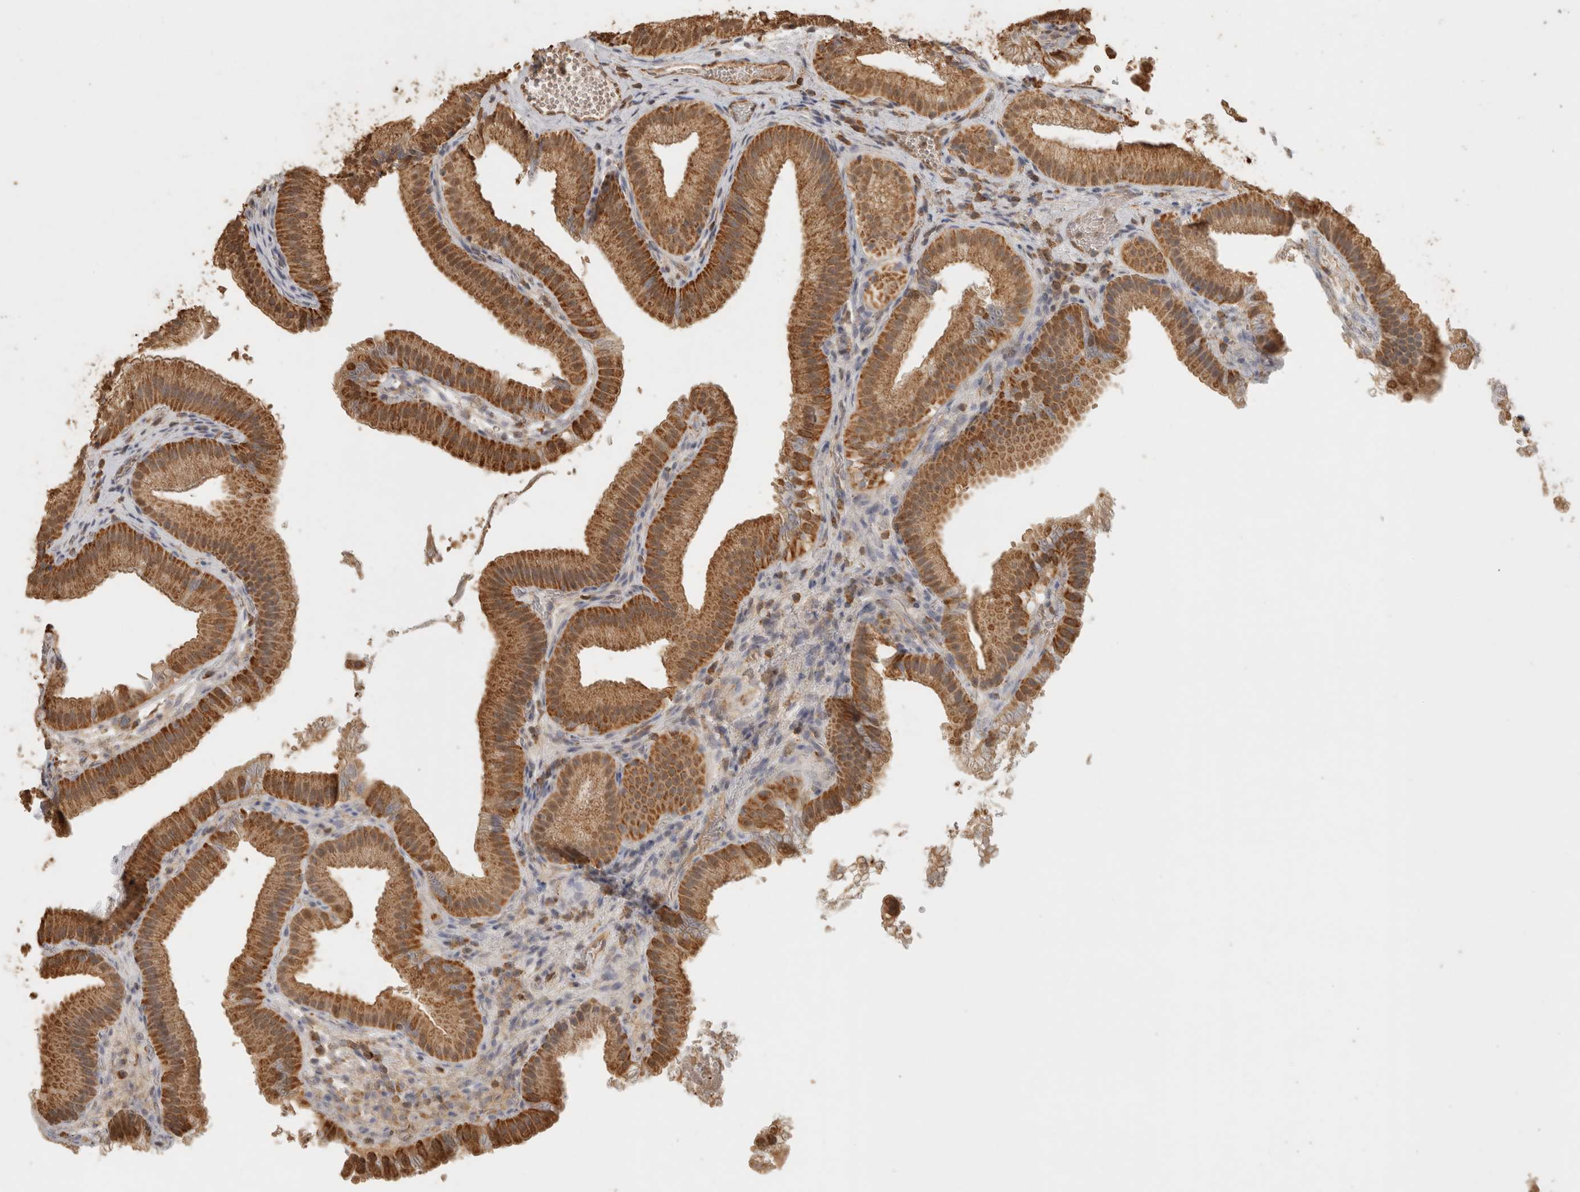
{"staining": {"intensity": "strong", "quantity": ">75%", "location": "cytoplasmic/membranous"}, "tissue": "gallbladder", "cell_type": "Glandular cells", "image_type": "normal", "snomed": [{"axis": "morphology", "description": "Normal tissue, NOS"}, {"axis": "topography", "description": "Gallbladder"}], "caption": "An image of gallbladder stained for a protein reveals strong cytoplasmic/membranous brown staining in glandular cells. The staining was performed using DAB to visualize the protein expression in brown, while the nuclei were stained in blue with hematoxylin (Magnification: 20x).", "gene": "BNIP3L", "patient": {"sex": "female", "age": 30}}